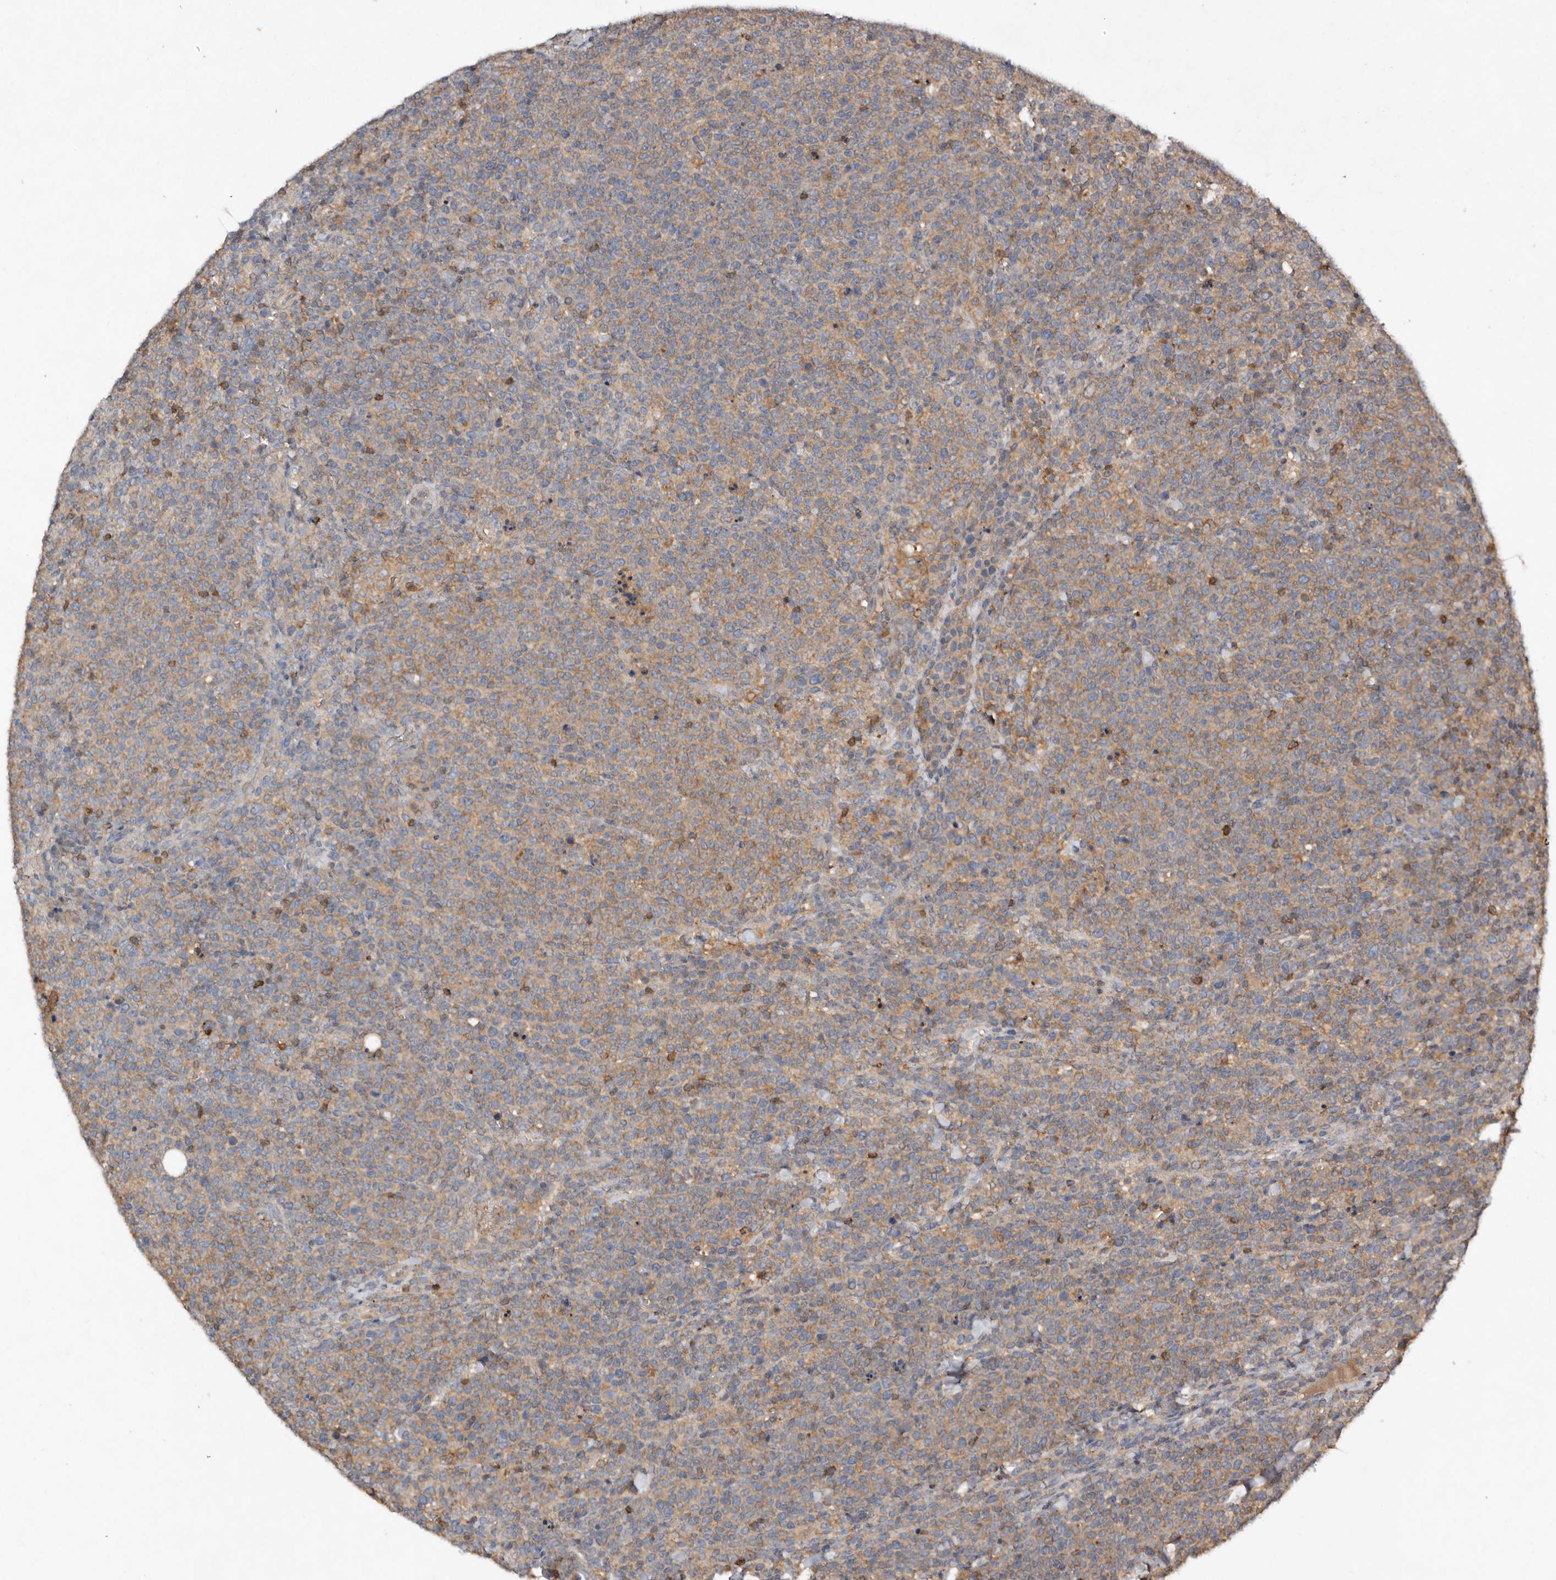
{"staining": {"intensity": "moderate", "quantity": "<25%", "location": "cytoplasmic/membranous"}, "tissue": "lymphoma", "cell_type": "Tumor cells", "image_type": "cancer", "snomed": [{"axis": "morphology", "description": "Malignant lymphoma, non-Hodgkin's type, High grade"}, {"axis": "topography", "description": "Lymph node"}], "caption": "Tumor cells reveal low levels of moderate cytoplasmic/membranous expression in approximately <25% of cells in lymphoma.", "gene": "EDEM1", "patient": {"sex": "male", "age": 61}}